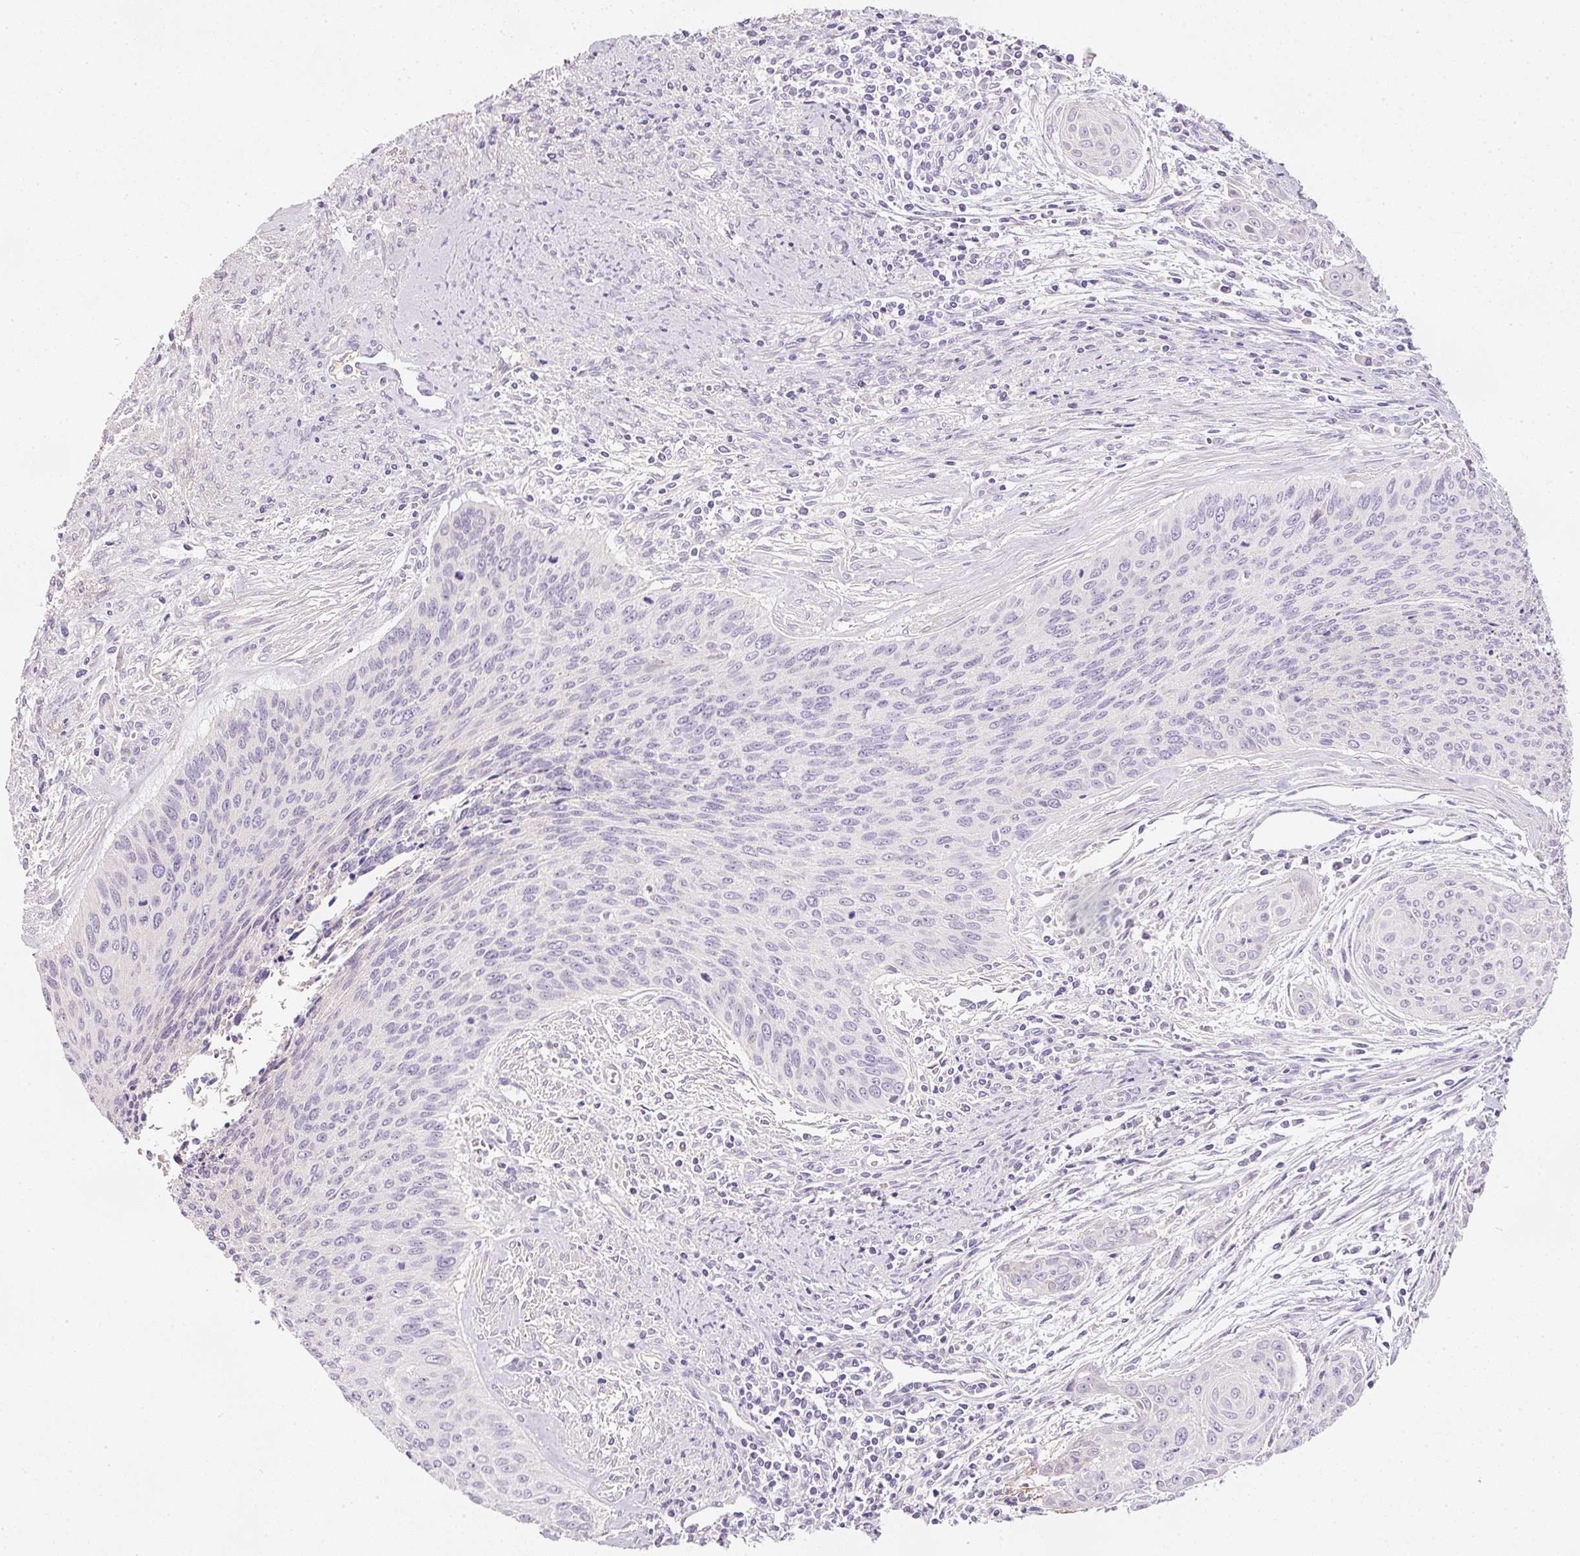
{"staining": {"intensity": "negative", "quantity": "none", "location": "none"}, "tissue": "cervical cancer", "cell_type": "Tumor cells", "image_type": "cancer", "snomed": [{"axis": "morphology", "description": "Squamous cell carcinoma, NOS"}, {"axis": "topography", "description": "Cervix"}], "caption": "A high-resolution image shows IHC staining of cervical cancer (squamous cell carcinoma), which displays no significant expression in tumor cells.", "gene": "KPNA5", "patient": {"sex": "female", "age": 55}}